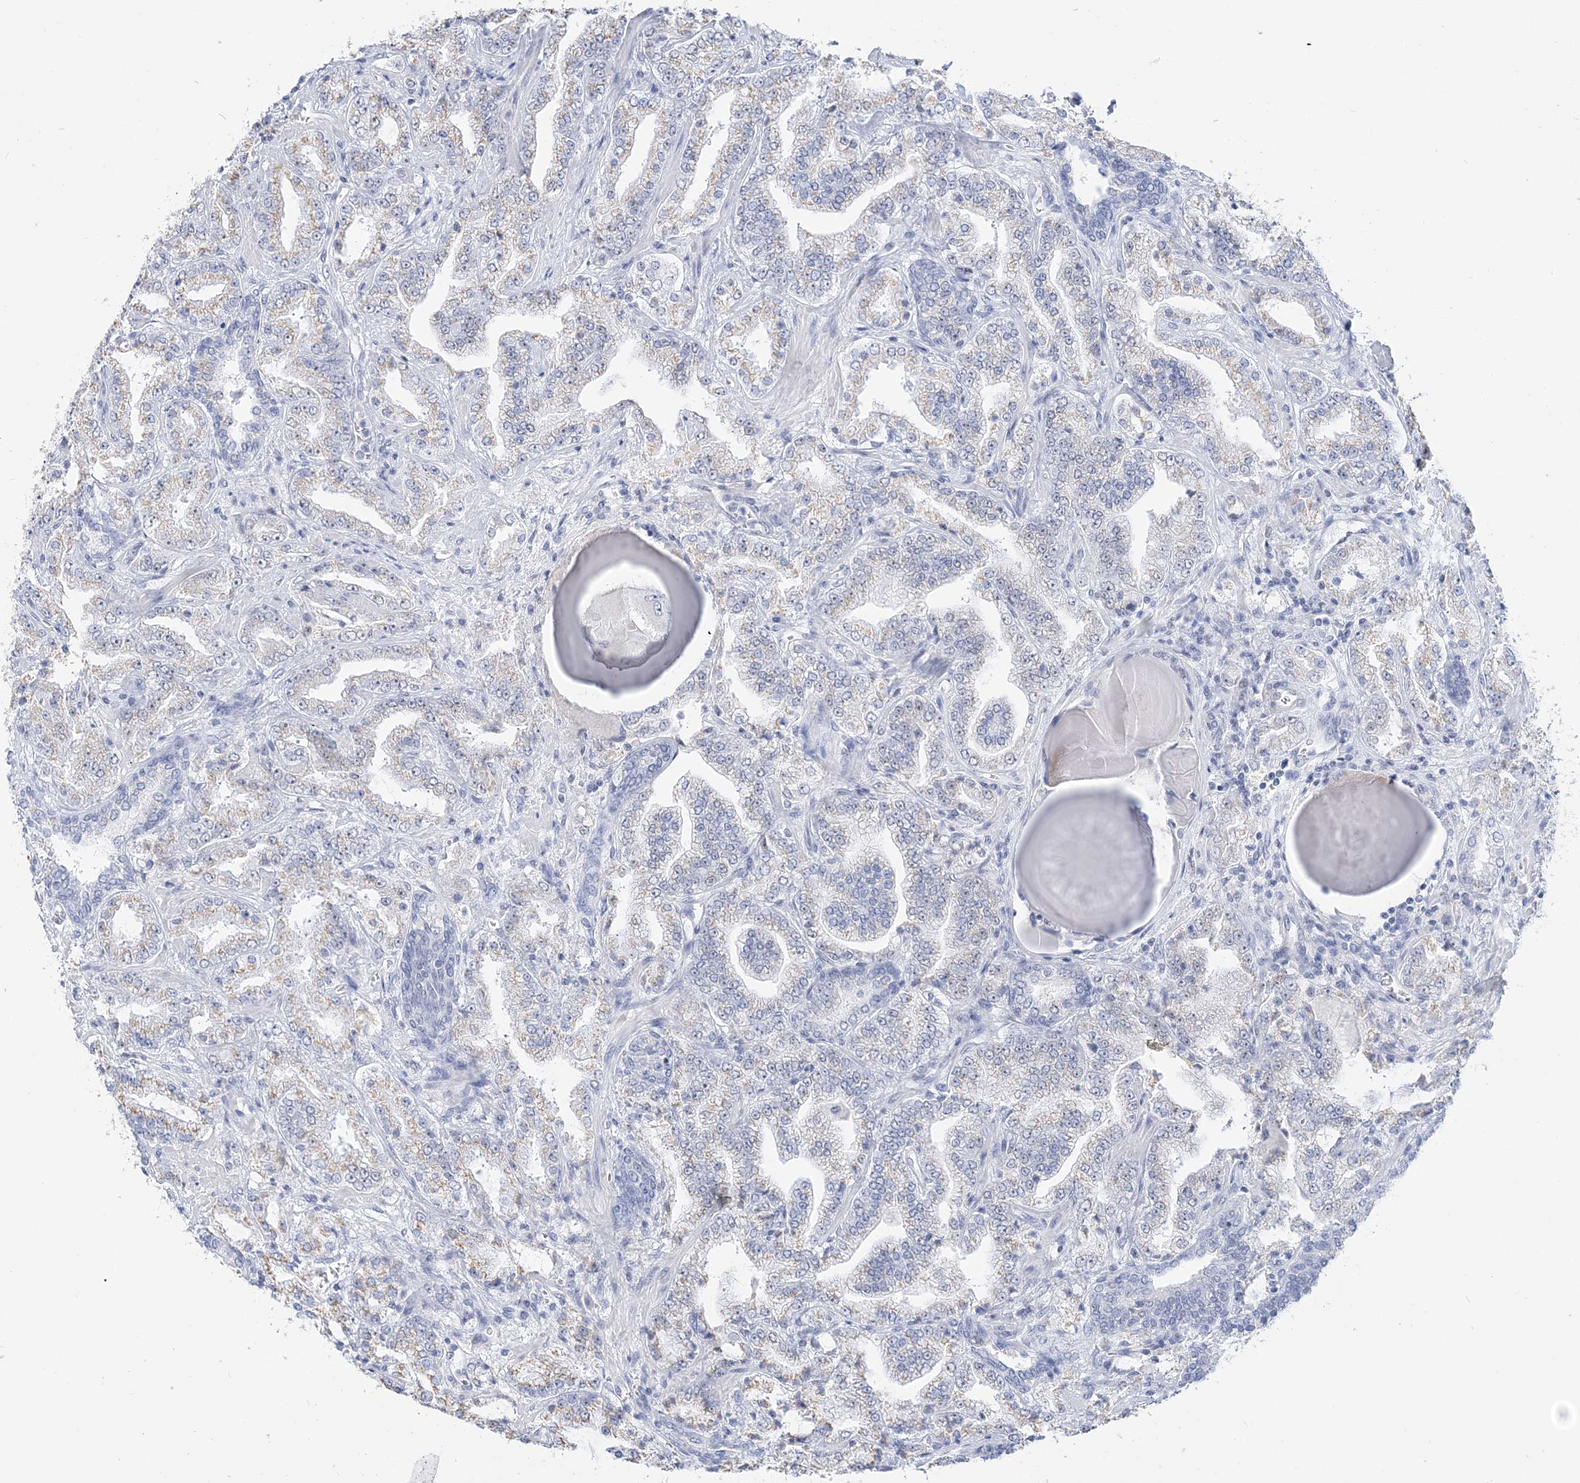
{"staining": {"intensity": "weak", "quantity": "<25%", "location": "cytoplasmic/membranous"}, "tissue": "prostate cancer", "cell_type": "Tumor cells", "image_type": "cancer", "snomed": [{"axis": "morphology", "description": "Adenocarcinoma, High grade"}, {"axis": "topography", "description": "Prostate"}], "caption": "Immunohistochemistry histopathology image of human adenocarcinoma (high-grade) (prostate) stained for a protein (brown), which shows no positivity in tumor cells.", "gene": "DDX21", "patient": {"sex": "male", "age": 64}}